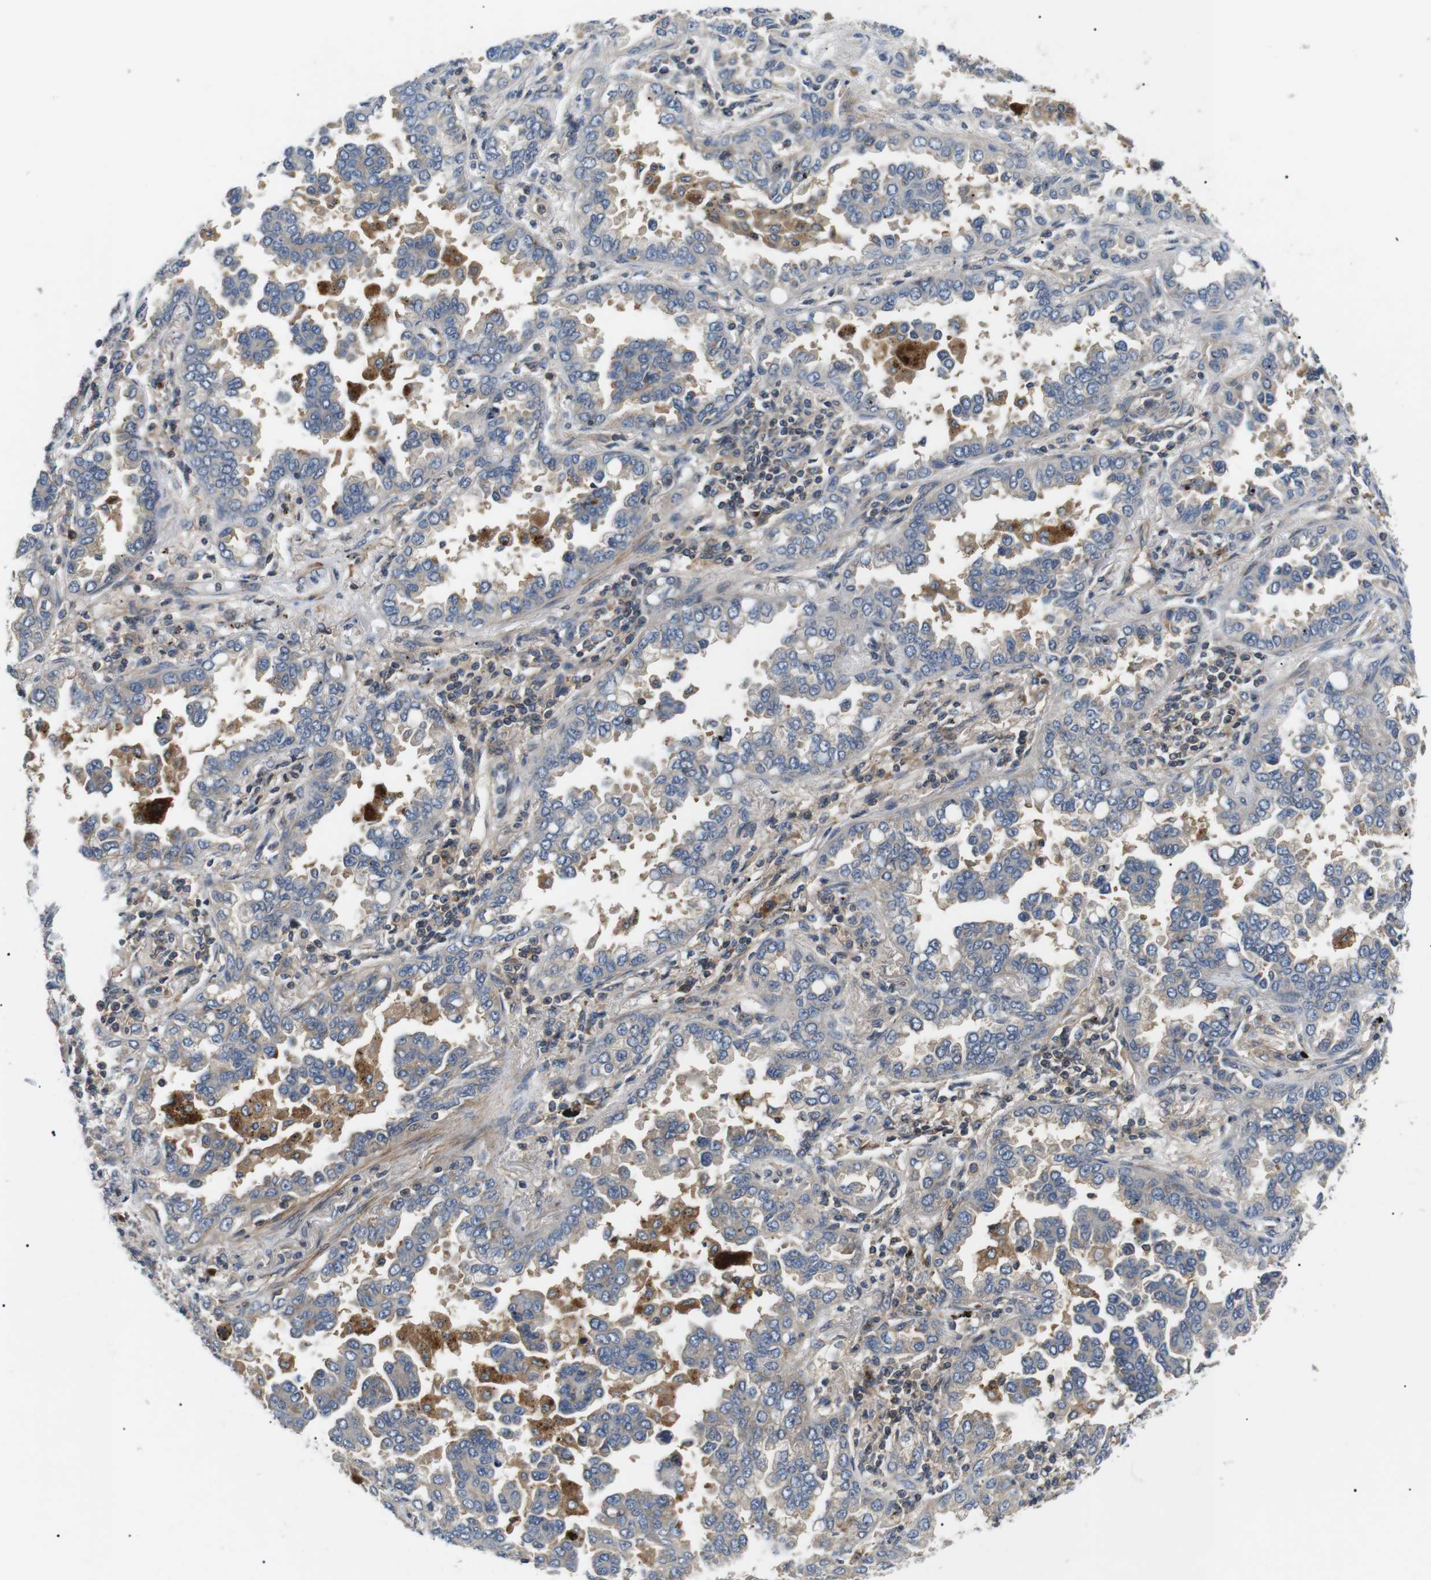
{"staining": {"intensity": "weak", "quantity": "25%-75%", "location": "cytoplasmic/membranous"}, "tissue": "lung cancer", "cell_type": "Tumor cells", "image_type": "cancer", "snomed": [{"axis": "morphology", "description": "Normal tissue, NOS"}, {"axis": "morphology", "description": "Adenocarcinoma, NOS"}, {"axis": "topography", "description": "Lung"}], "caption": "IHC of lung cancer demonstrates low levels of weak cytoplasmic/membranous expression in about 25%-75% of tumor cells.", "gene": "DIPK1A", "patient": {"sex": "male", "age": 59}}